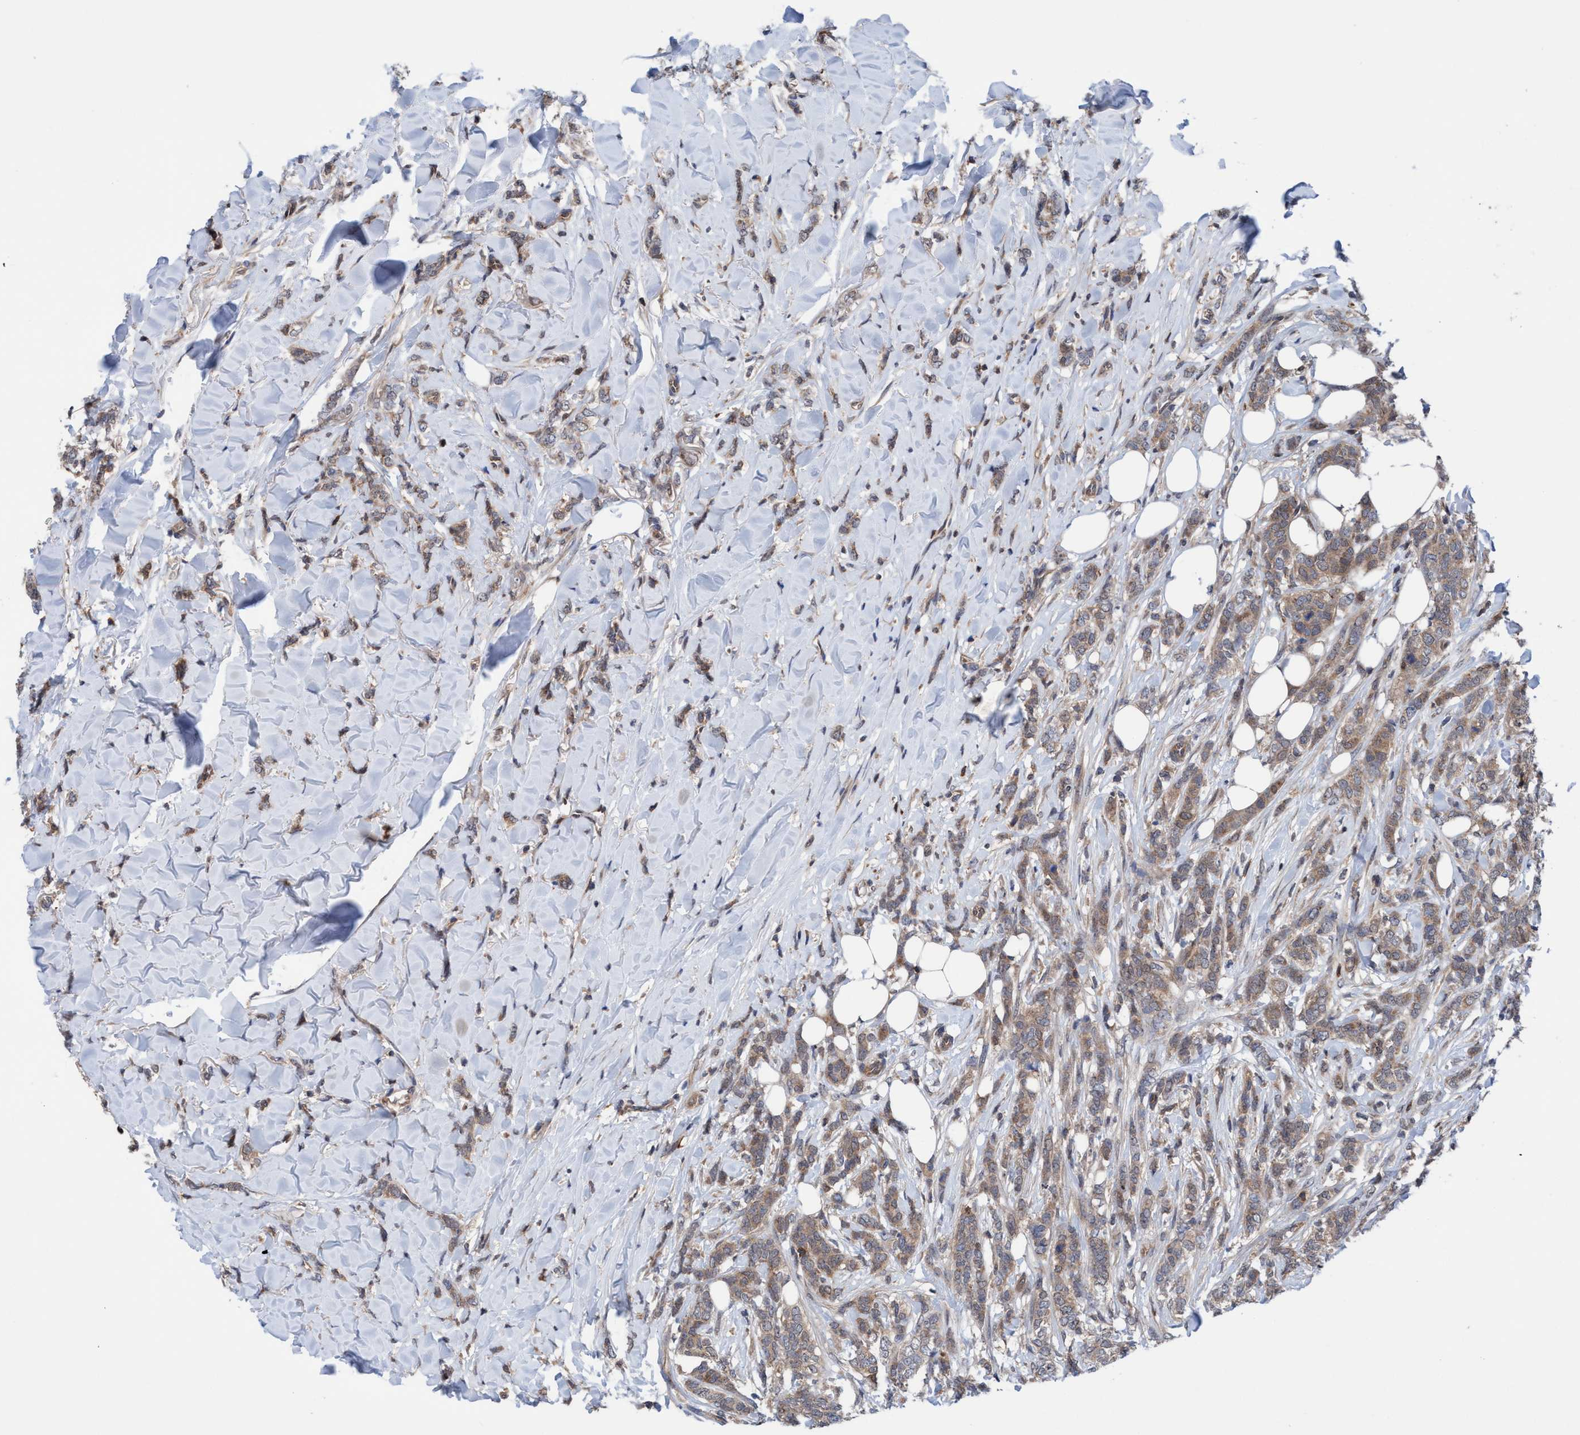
{"staining": {"intensity": "weak", "quantity": ">75%", "location": "cytoplasmic/membranous"}, "tissue": "breast cancer", "cell_type": "Tumor cells", "image_type": "cancer", "snomed": [{"axis": "morphology", "description": "Lobular carcinoma"}, {"axis": "topography", "description": "Skin"}, {"axis": "topography", "description": "Breast"}], "caption": "Tumor cells exhibit low levels of weak cytoplasmic/membranous positivity in about >75% of cells in human lobular carcinoma (breast). (Stains: DAB (3,3'-diaminobenzidine) in brown, nuclei in blue, Microscopy: brightfield microscopy at high magnification).", "gene": "GLOD4", "patient": {"sex": "female", "age": 46}}